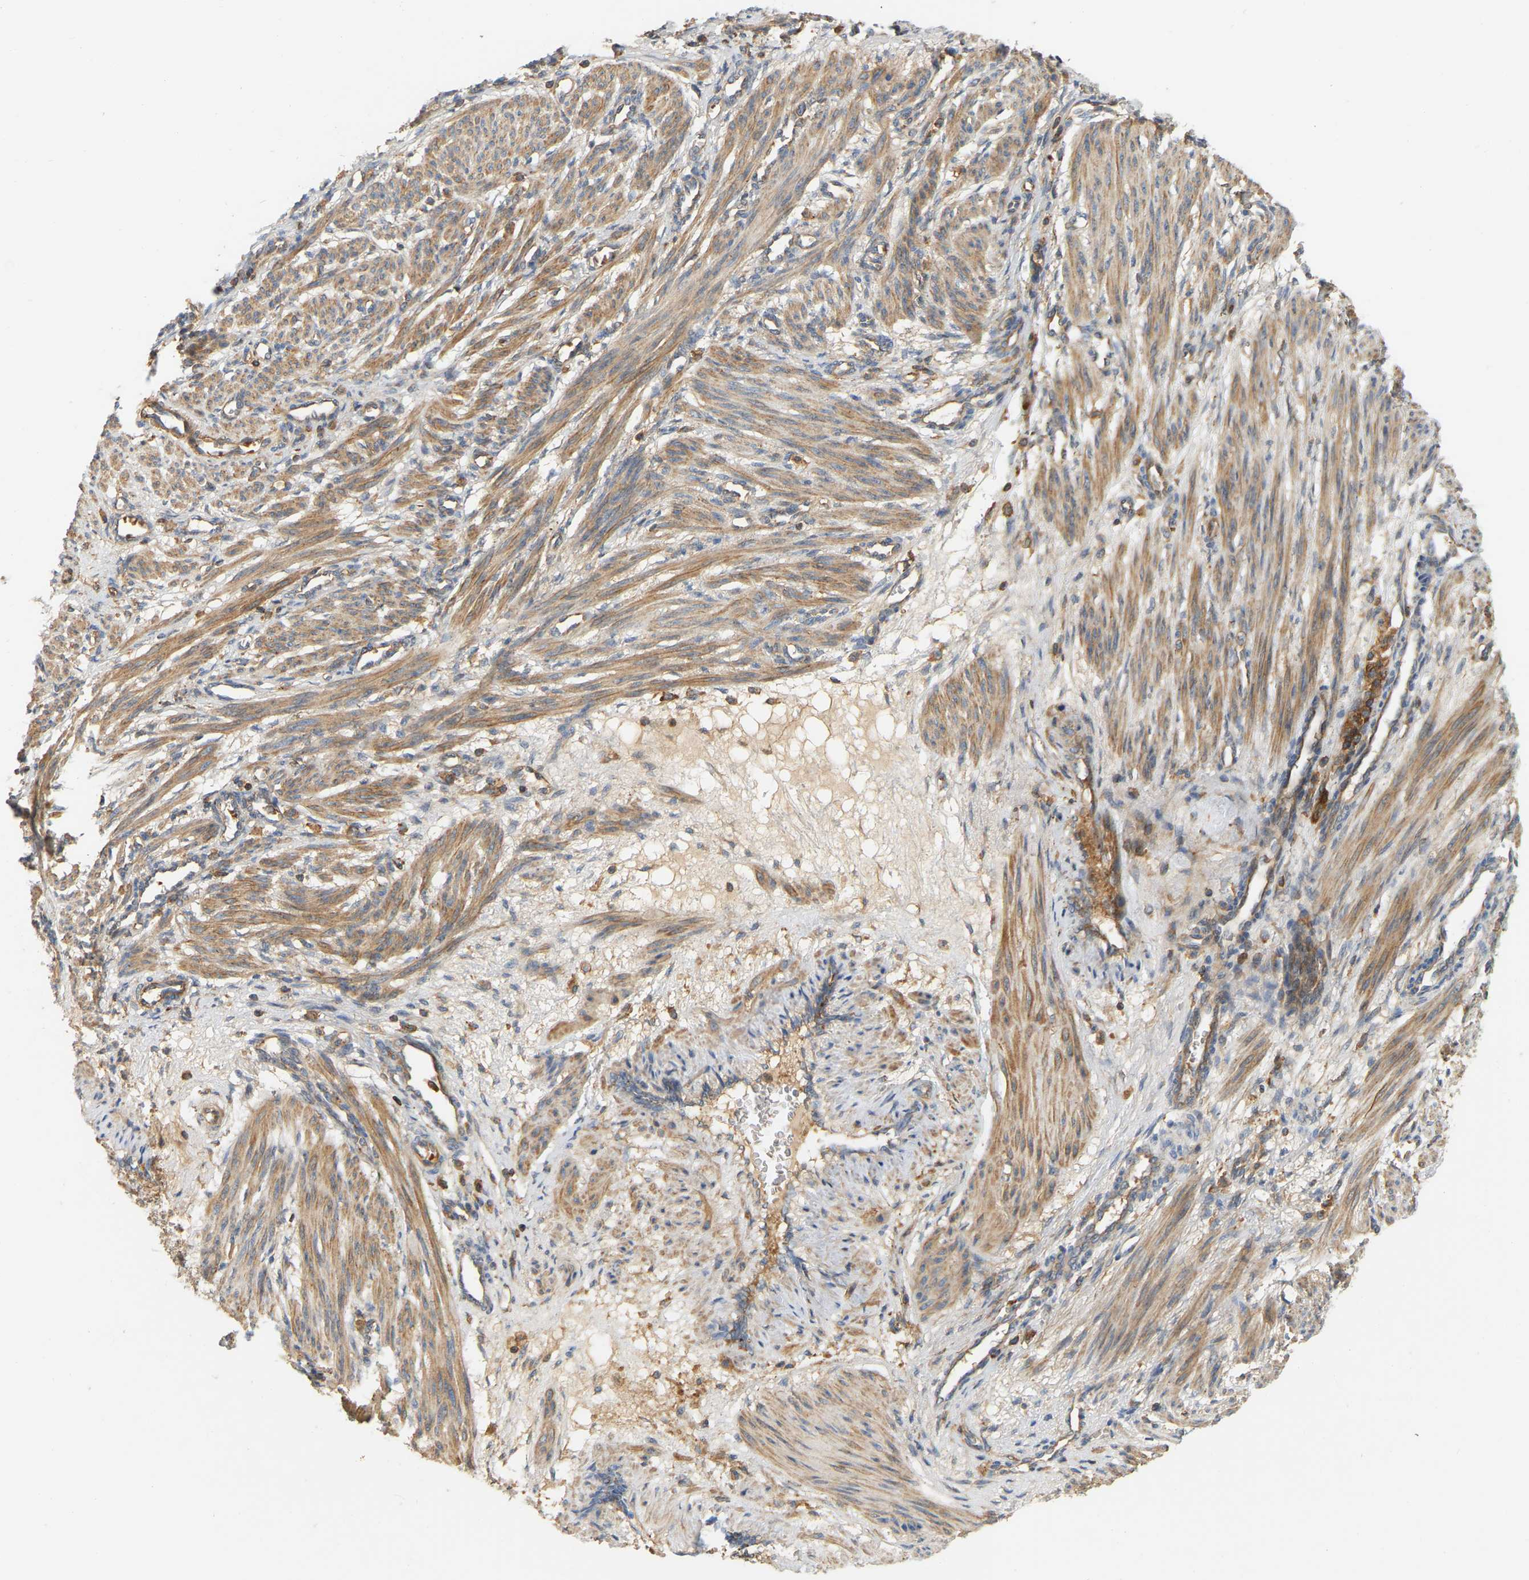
{"staining": {"intensity": "moderate", "quantity": ">75%", "location": "cytoplasmic/membranous"}, "tissue": "smooth muscle", "cell_type": "Smooth muscle cells", "image_type": "normal", "snomed": [{"axis": "morphology", "description": "Normal tissue, NOS"}, {"axis": "topography", "description": "Endometrium"}], "caption": "A brown stain highlights moderate cytoplasmic/membranous staining of a protein in smooth muscle cells of unremarkable human smooth muscle. Using DAB (3,3'-diaminobenzidine) (brown) and hematoxylin (blue) stains, captured at high magnification using brightfield microscopy.", "gene": "AKAP13", "patient": {"sex": "female", "age": 33}}